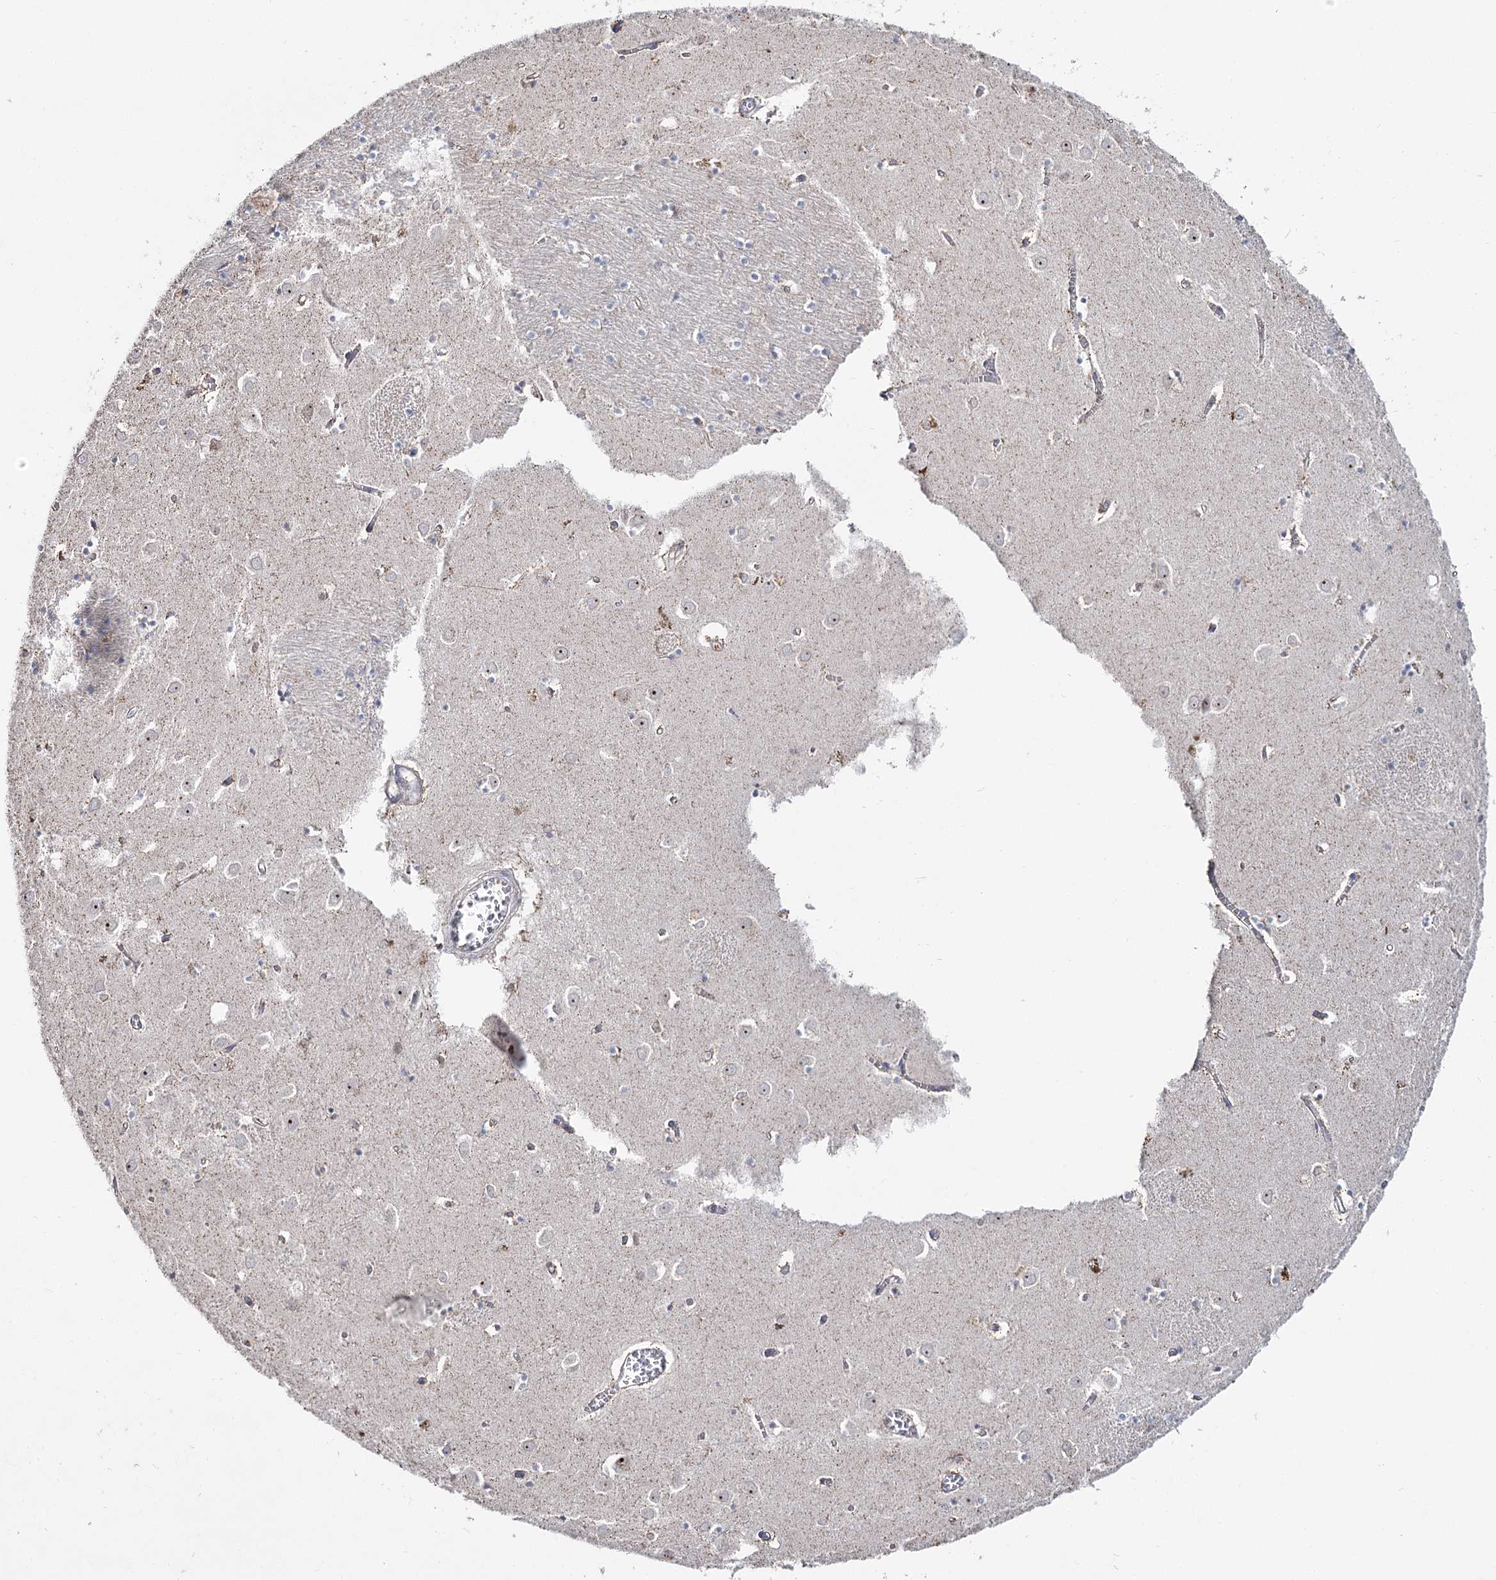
{"staining": {"intensity": "moderate", "quantity": "<25%", "location": "cytoplasmic/membranous"}, "tissue": "caudate", "cell_type": "Glial cells", "image_type": "normal", "snomed": [{"axis": "morphology", "description": "Normal tissue, NOS"}, {"axis": "topography", "description": "Lateral ventricle wall"}], "caption": "Immunohistochemical staining of benign human caudate exhibits low levels of moderate cytoplasmic/membranous expression in about <25% of glial cells.", "gene": "TMEM187", "patient": {"sex": "male", "age": 70}}